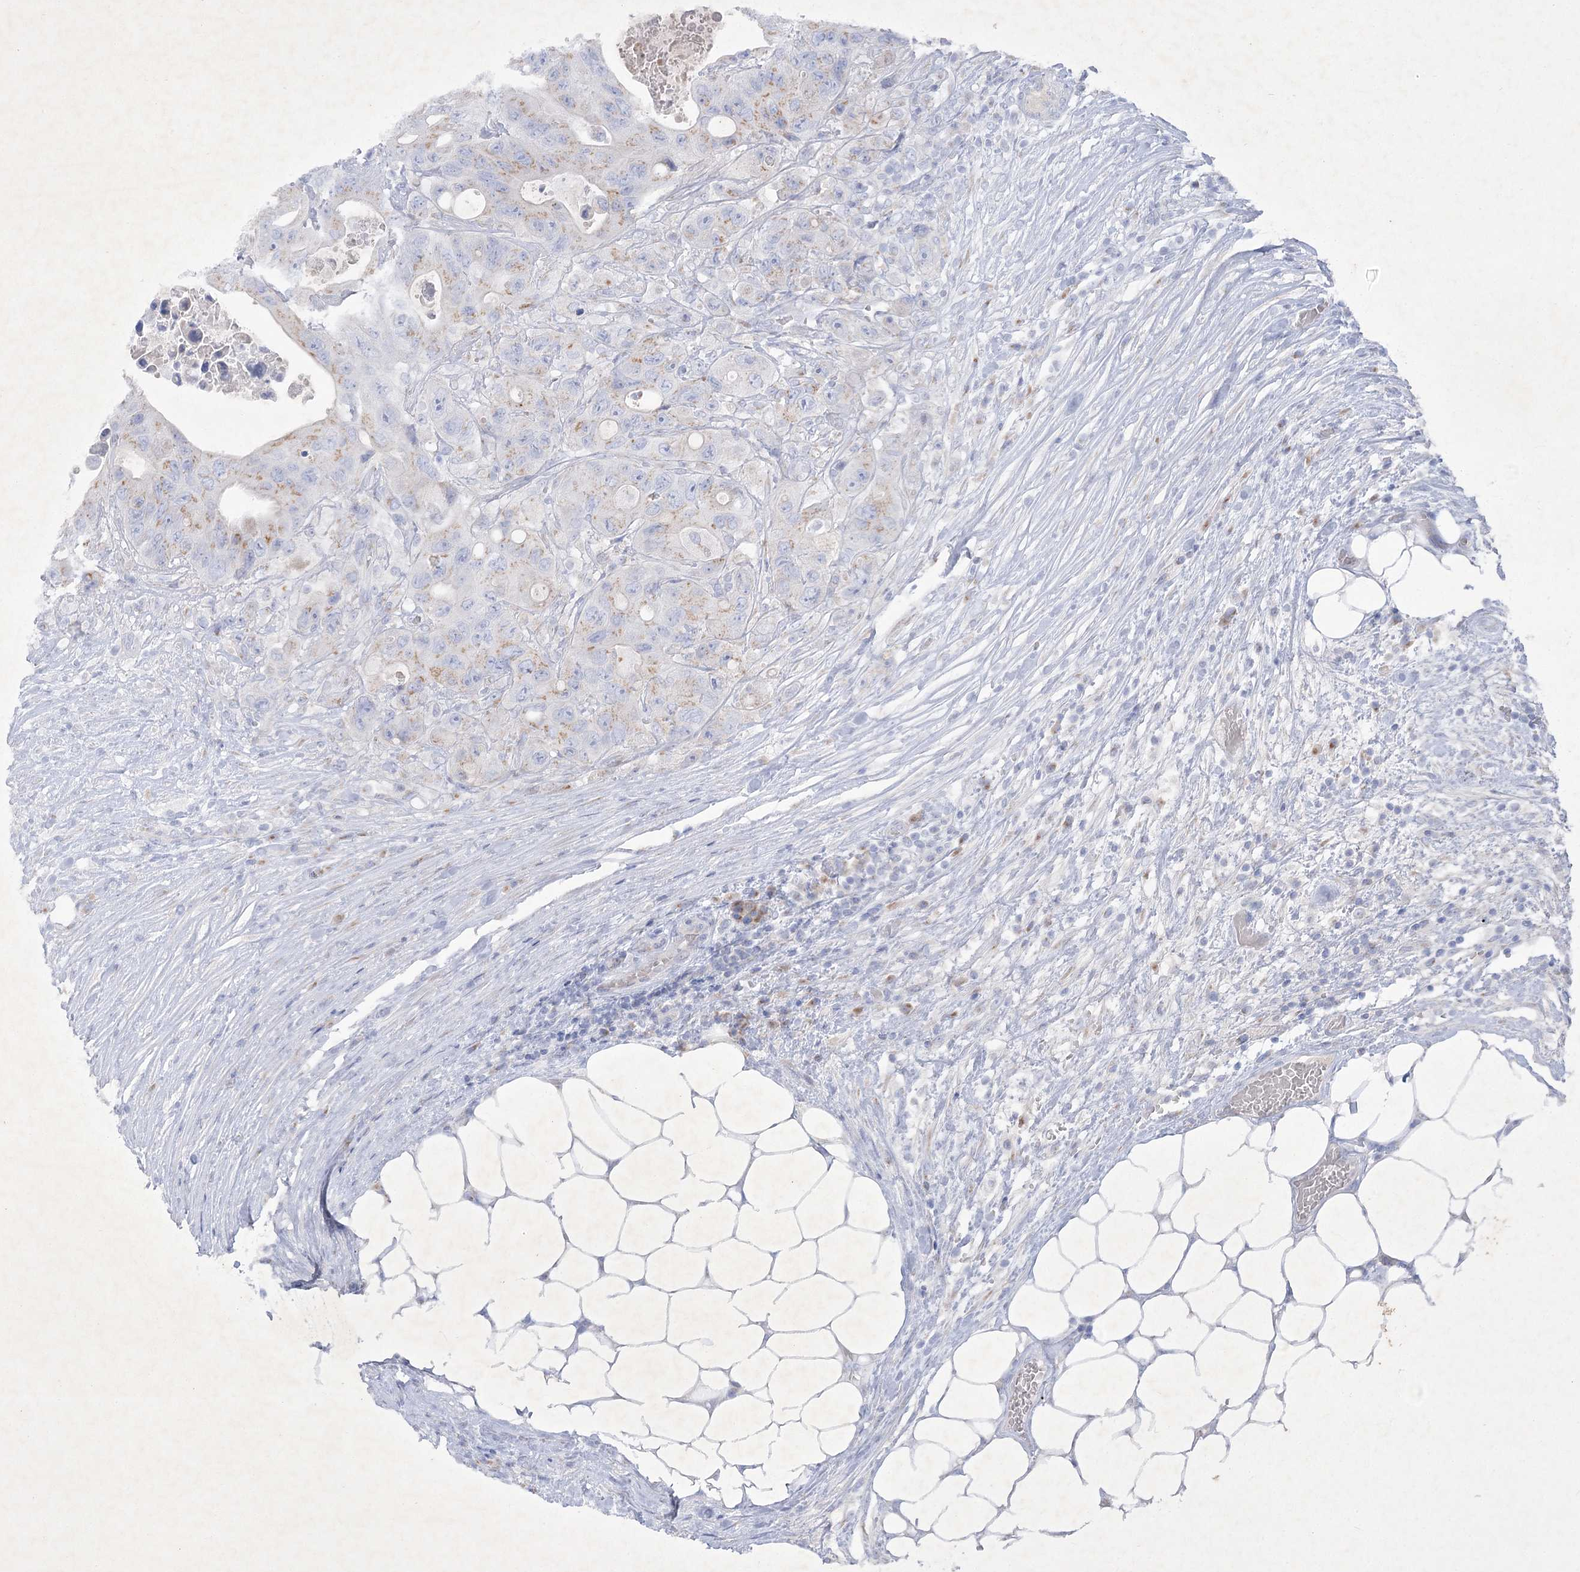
{"staining": {"intensity": "weak", "quantity": "25%-75%", "location": "cytoplasmic/membranous"}, "tissue": "colorectal cancer", "cell_type": "Tumor cells", "image_type": "cancer", "snomed": [{"axis": "morphology", "description": "Adenocarcinoma, NOS"}, {"axis": "topography", "description": "Colon"}], "caption": "The micrograph exhibits staining of adenocarcinoma (colorectal), revealing weak cytoplasmic/membranous protein expression (brown color) within tumor cells.", "gene": "GBF1", "patient": {"sex": "female", "age": 46}}